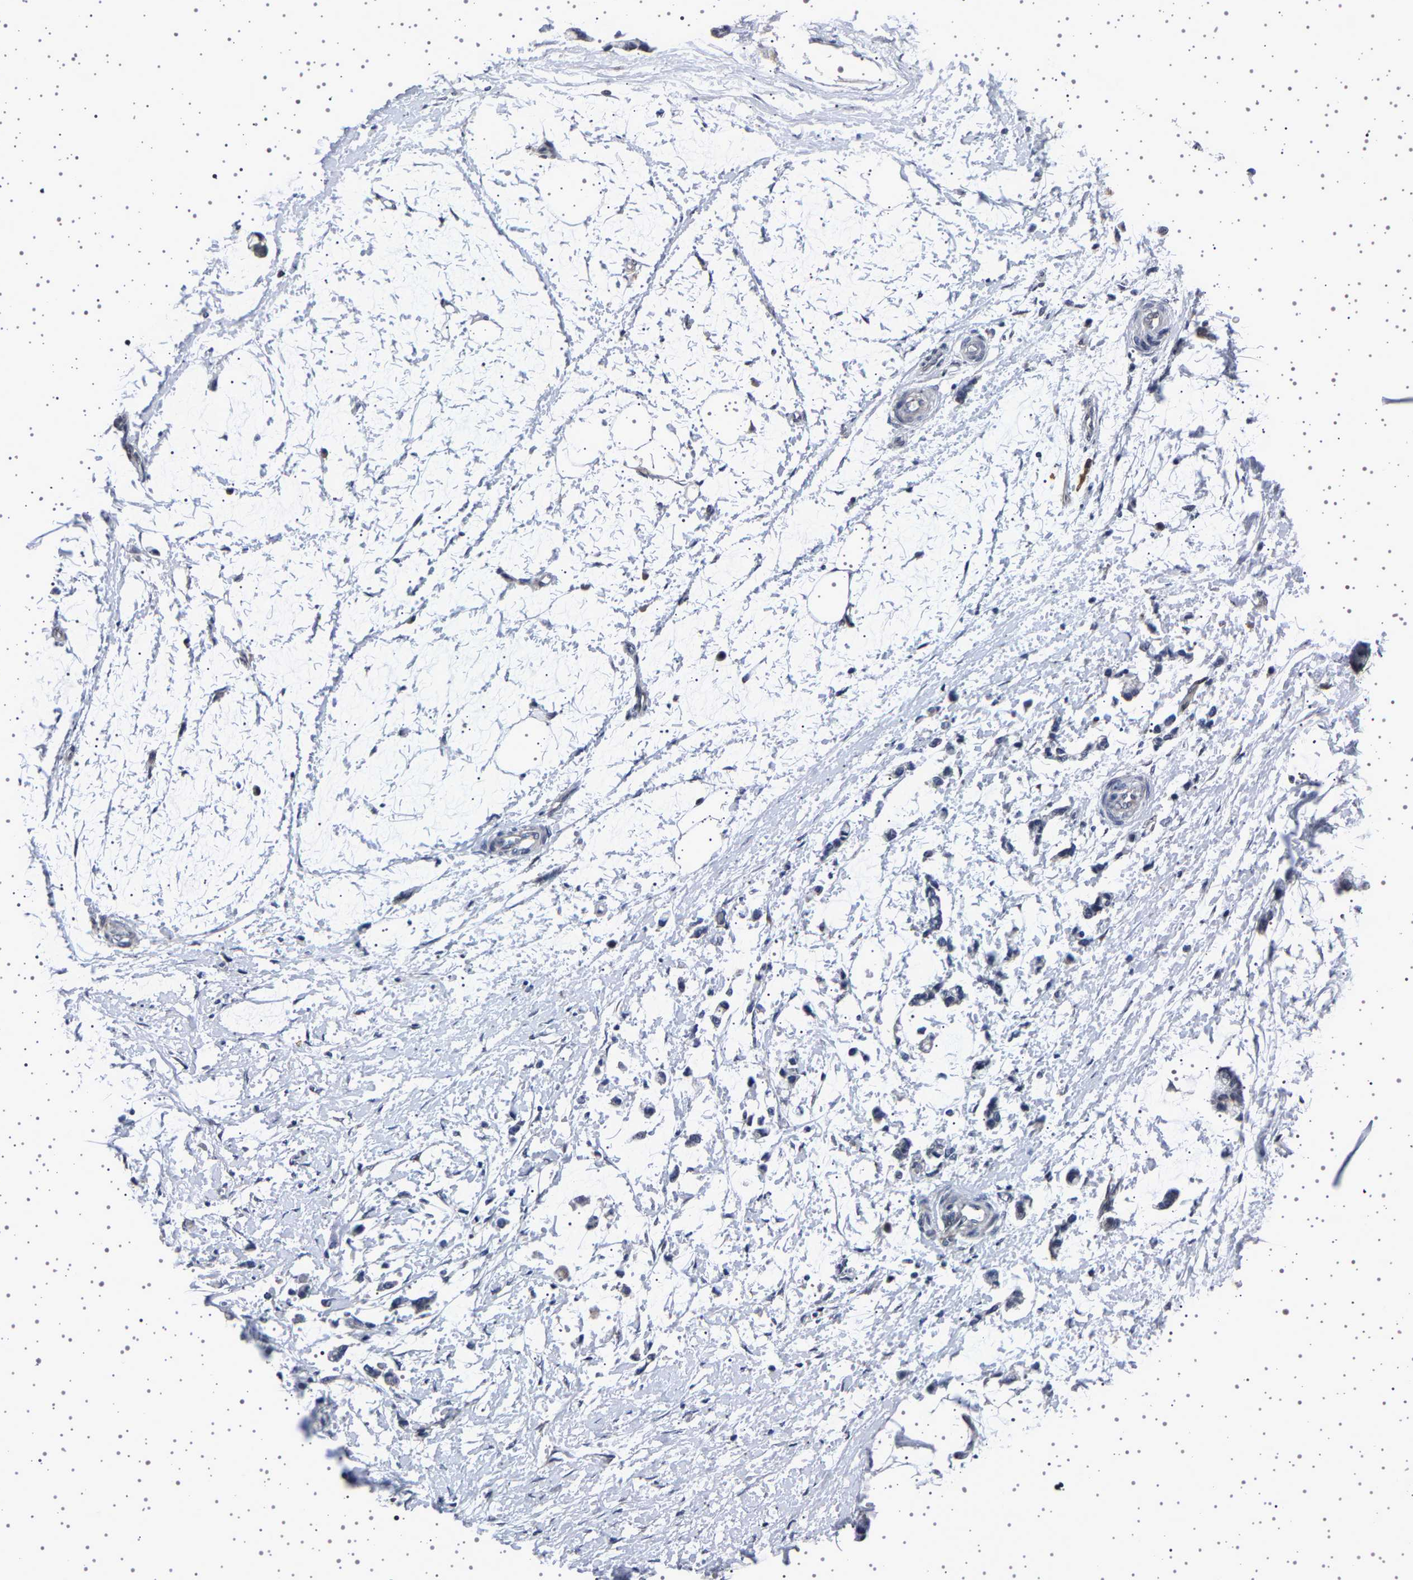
{"staining": {"intensity": "negative", "quantity": "none", "location": "none"}, "tissue": "adipose tissue", "cell_type": "Adipocytes", "image_type": "normal", "snomed": [{"axis": "morphology", "description": "Normal tissue, NOS"}, {"axis": "morphology", "description": "Adenocarcinoma, NOS"}, {"axis": "topography", "description": "Colon"}, {"axis": "topography", "description": "Peripheral nerve tissue"}], "caption": "Immunohistochemistry micrograph of benign adipose tissue: human adipose tissue stained with DAB reveals no significant protein expression in adipocytes. Nuclei are stained in blue.", "gene": "PAK5", "patient": {"sex": "male", "age": 14}}